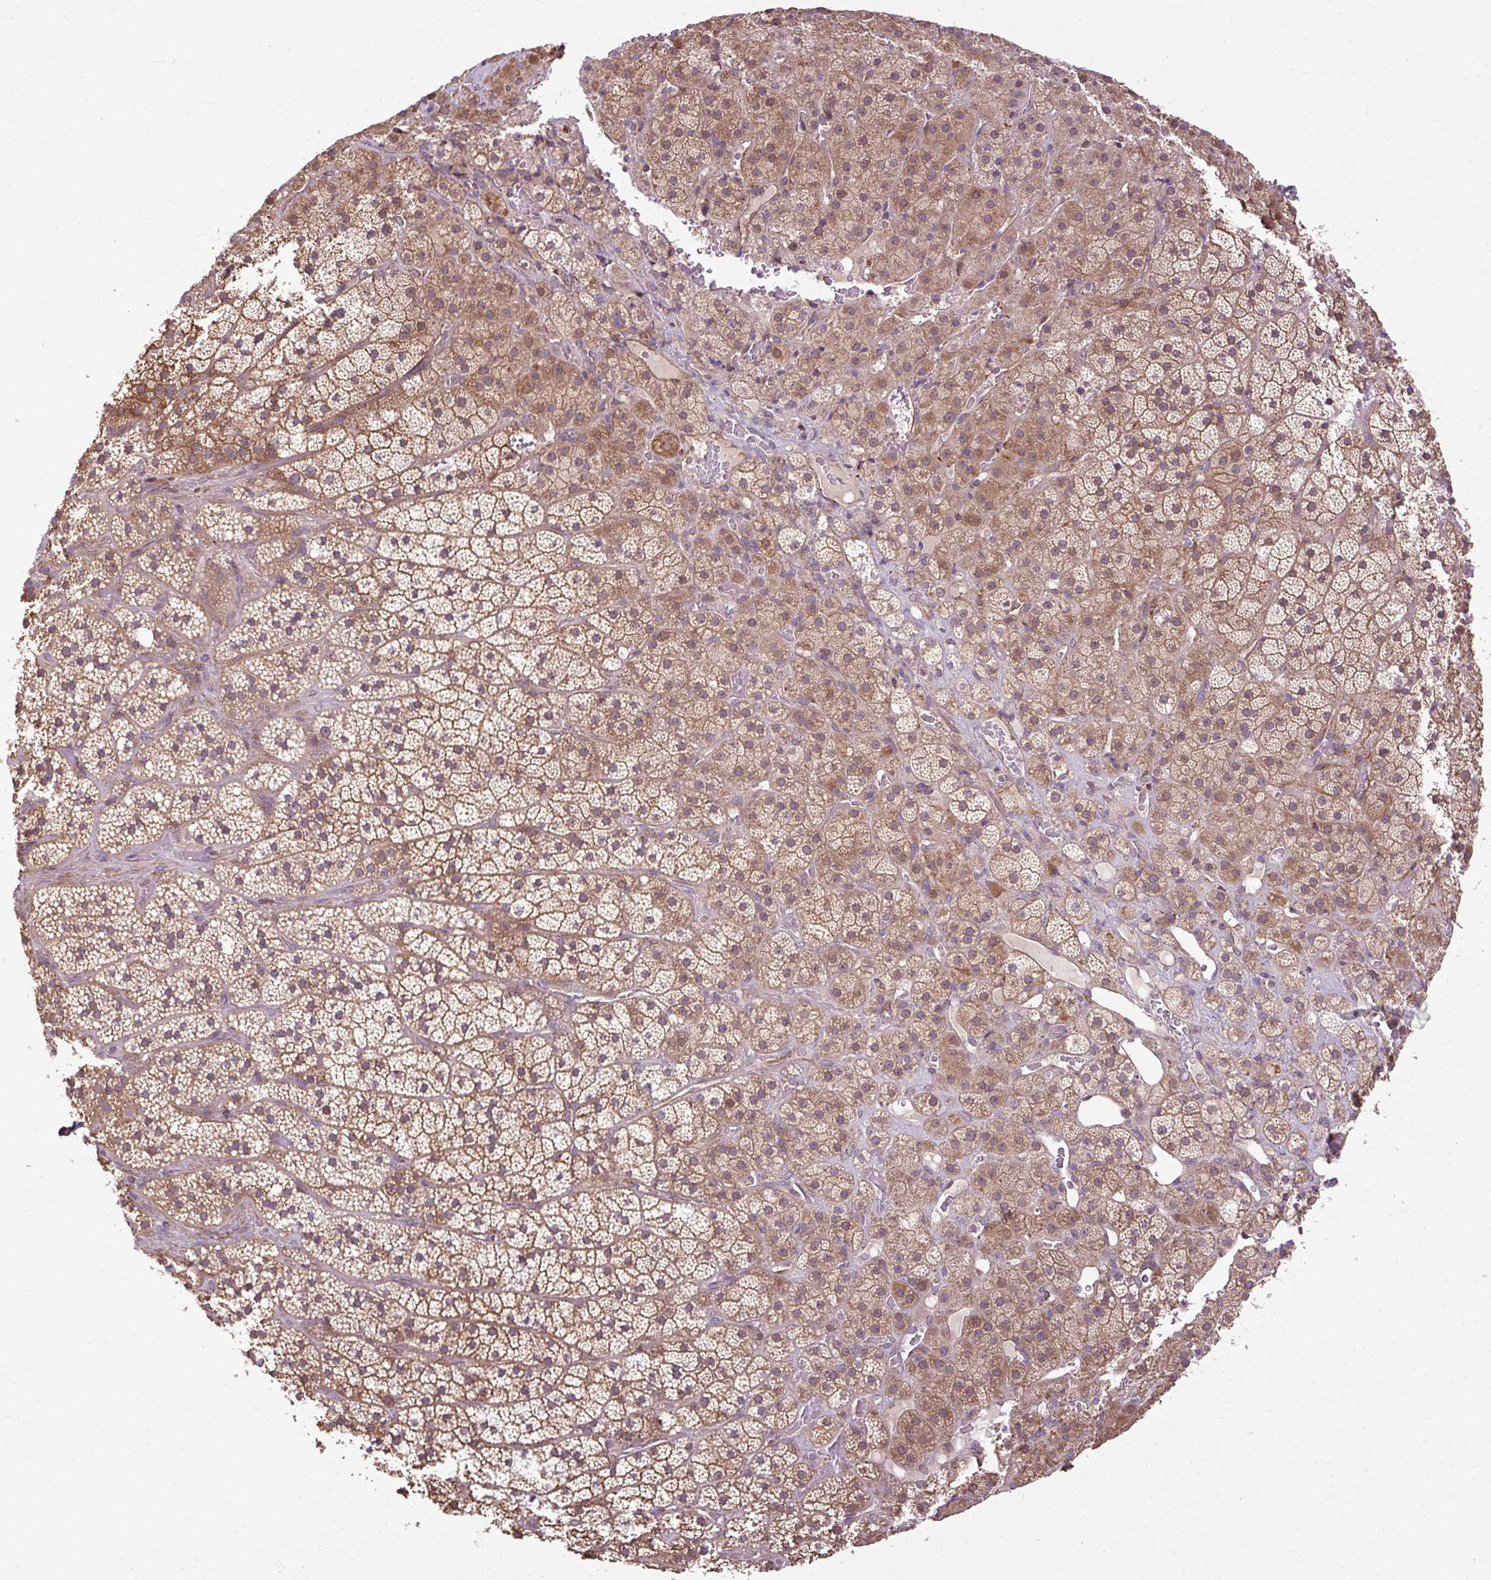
{"staining": {"intensity": "moderate", "quantity": ">75%", "location": "cytoplasmic/membranous"}, "tissue": "adrenal gland", "cell_type": "Glandular cells", "image_type": "normal", "snomed": [{"axis": "morphology", "description": "Normal tissue, NOS"}, {"axis": "topography", "description": "Adrenal gland"}], "caption": "This photomicrograph displays IHC staining of benign human adrenal gland, with medium moderate cytoplasmic/membranous staining in about >75% of glandular cells.", "gene": "FLRT1", "patient": {"sex": "male", "age": 57}}